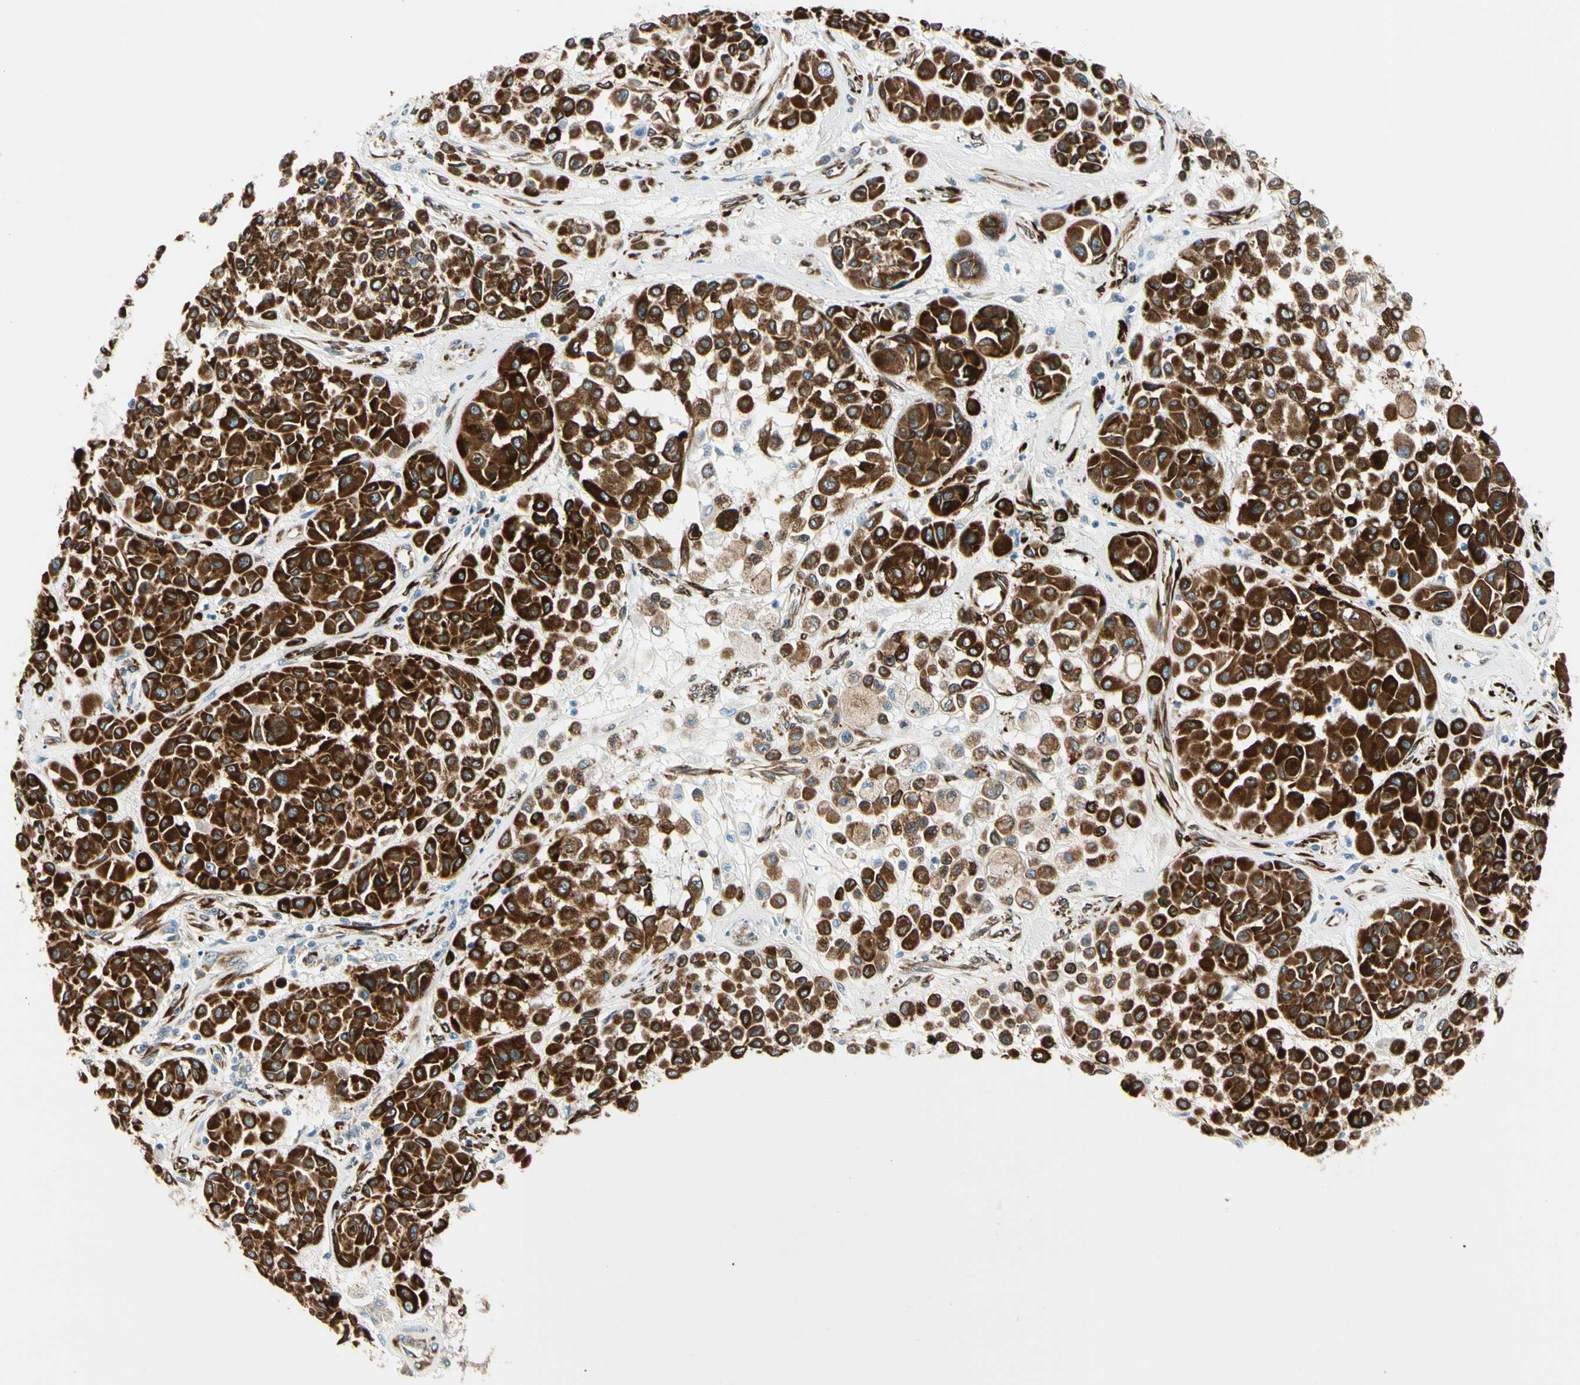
{"staining": {"intensity": "strong", "quantity": ">75%", "location": "cytoplasmic/membranous"}, "tissue": "melanoma", "cell_type": "Tumor cells", "image_type": "cancer", "snomed": [{"axis": "morphology", "description": "Malignant melanoma, Metastatic site"}, {"axis": "topography", "description": "Soft tissue"}], "caption": "This photomicrograph reveals malignant melanoma (metastatic site) stained with immunohistochemistry (IHC) to label a protein in brown. The cytoplasmic/membranous of tumor cells show strong positivity for the protein. Nuclei are counter-stained blue.", "gene": "FKBP7", "patient": {"sex": "male", "age": 41}}